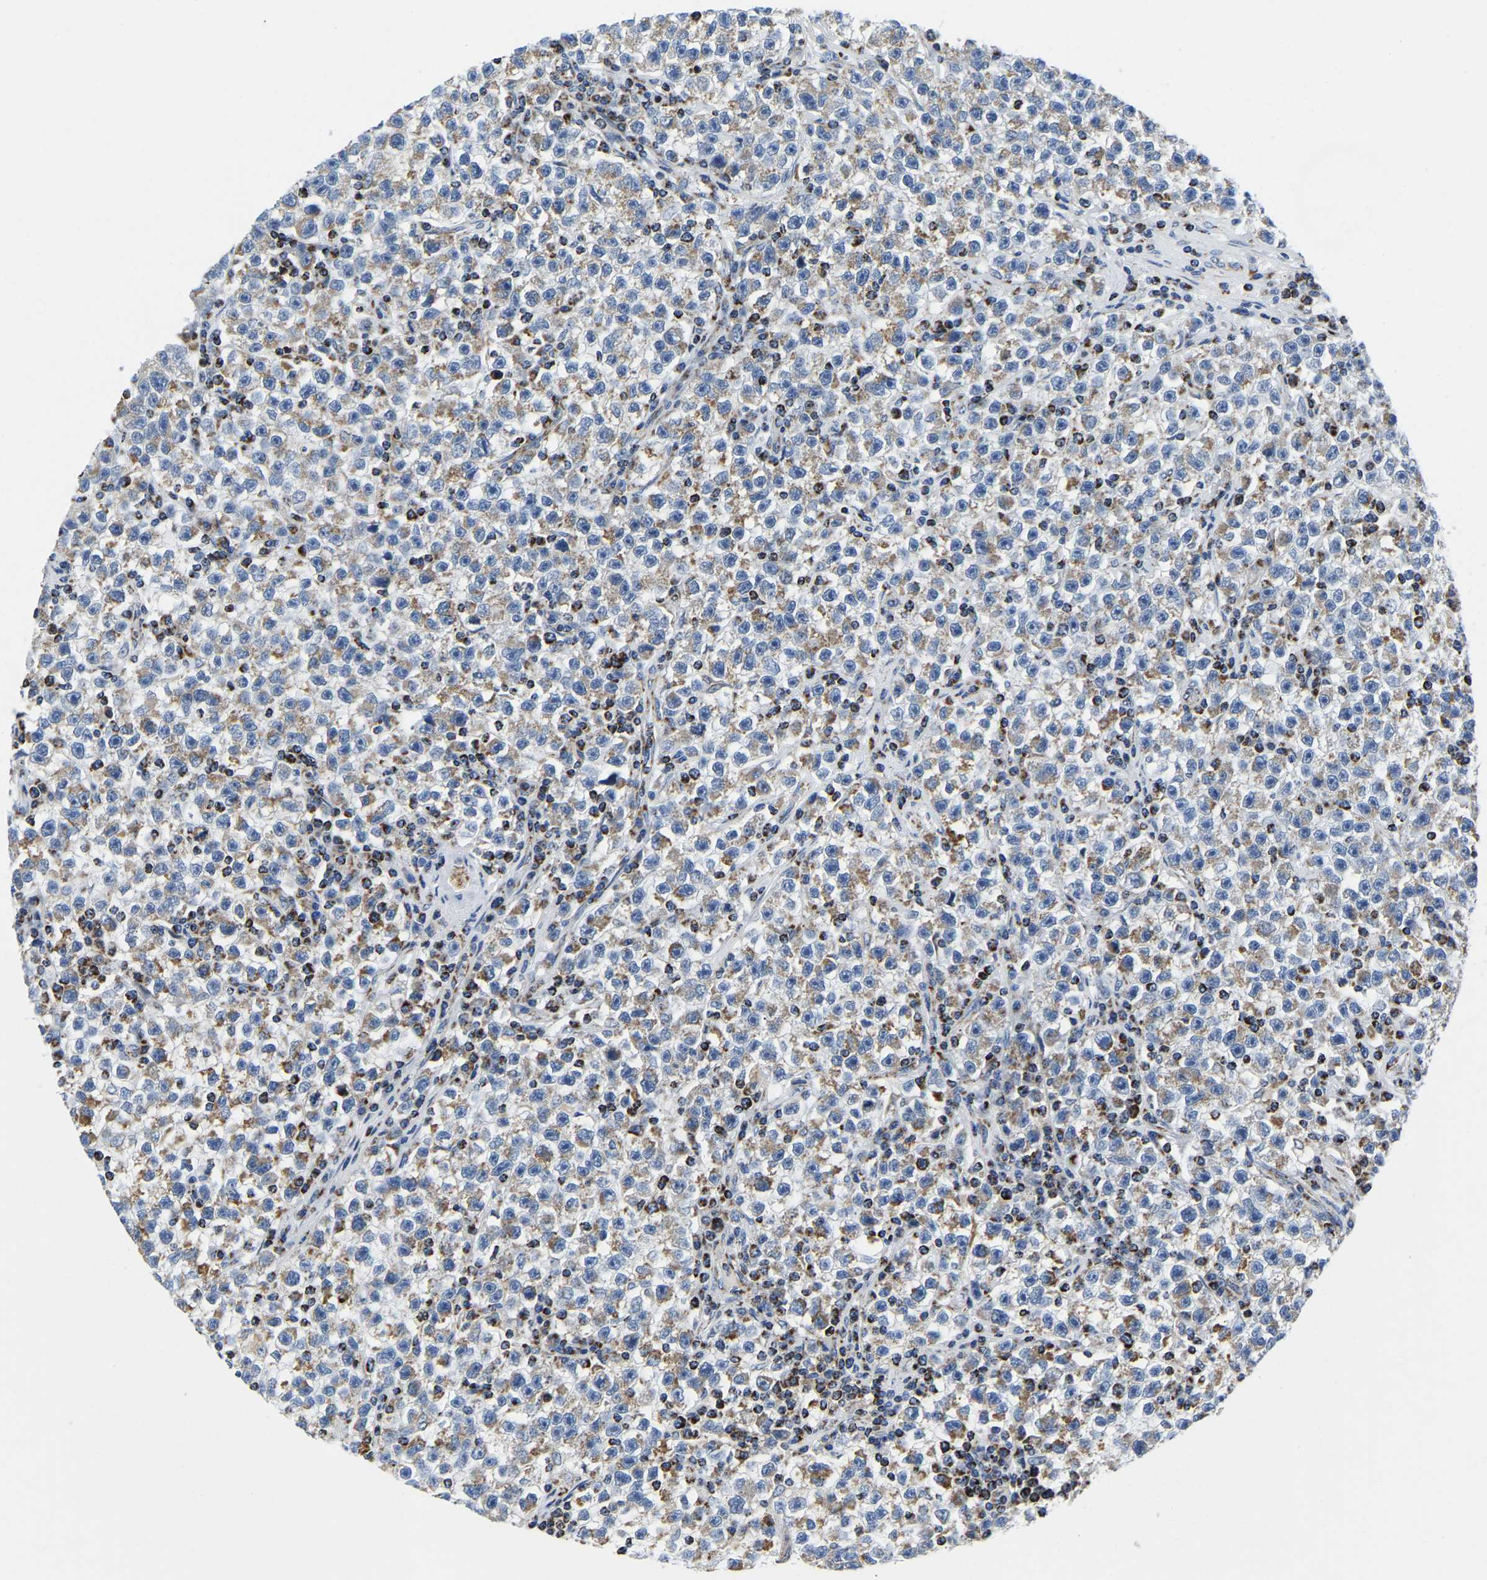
{"staining": {"intensity": "moderate", "quantity": ">75%", "location": "cytoplasmic/membranous"}, "tissue": "testis cancer", "cell_type": "Tumor cells", "image_type": "cancer", "snomed": [{"axis": "morphology", "description": "Seminoma, NOS"}, {"axis": "topography", "description": "Testis"}], "caption": "An immunohistochemistry (IHC) micrograph of neoplastic tissue is shown. Protein staining in brown shows moderate cytoplasmic/membranous positivity in seminoma (testis) within tumor cells. The staining was performed using DAB (3,3'-diaminobenzidine) to visualize the protein expression in brown, while the nuclei were stained in blue with hematoxylin (Magnification: 20x).", "gene": "SFXN1", "patient": {"sex": "male", "age": 22}}